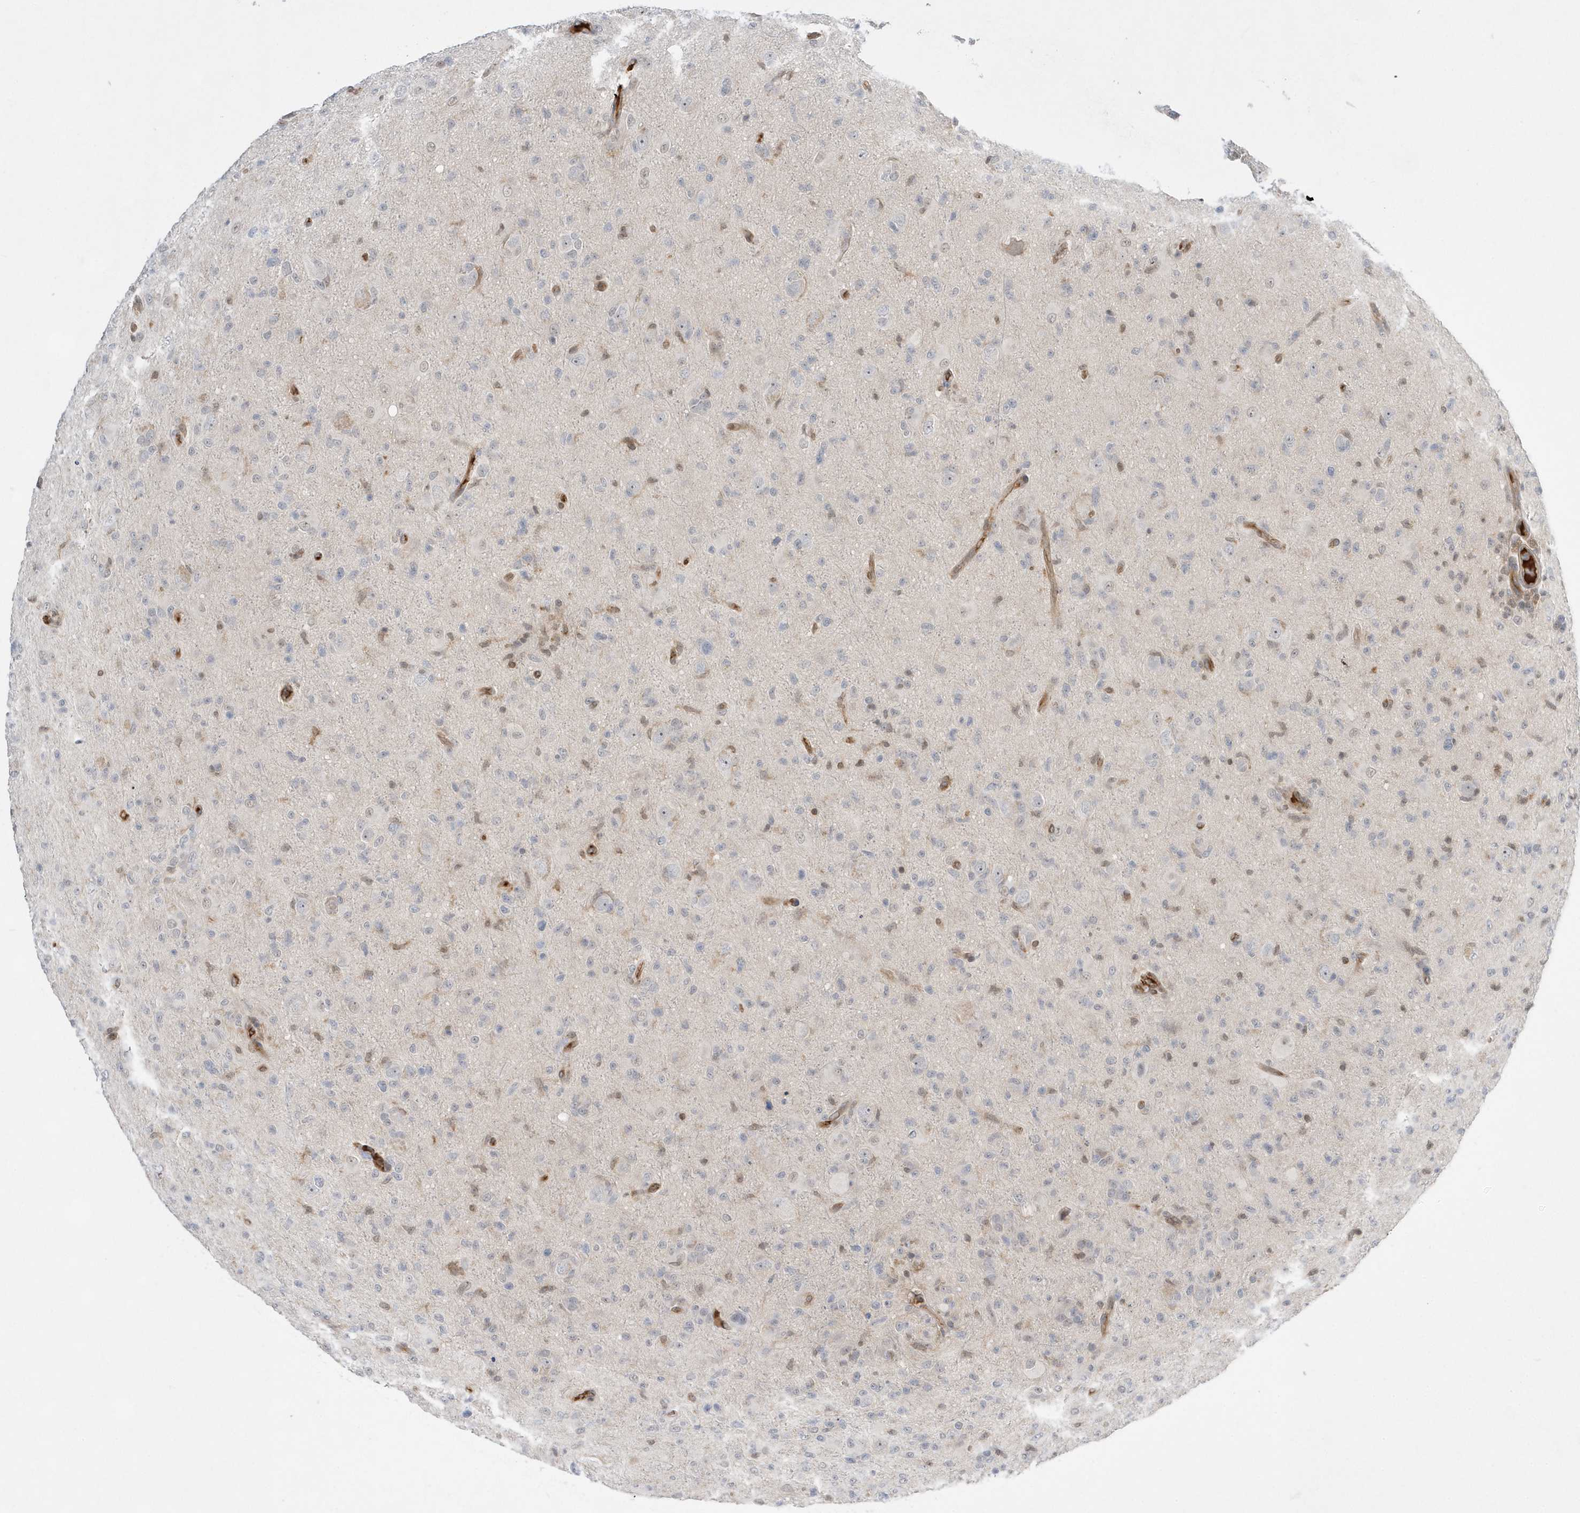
{"staining": {"intensity": "negative", "quantity": "none", "location": "none"}, "tissue": "glioma", "cell_type": "Tumor cells", "image_type": "cancer", "snomed": [{"axis": "morphology", "description": "Glioma, malignant, High grade"}, {"axis": "topography", "description": "Brain"}], "caption": "Immunohistochemistry (IHC) image of human glioma stained for a protein (brown), which exhibits no positivity in tumor cells.", "gene": "TMEM132B", "patient": {"sex": "female", "age": 57}}